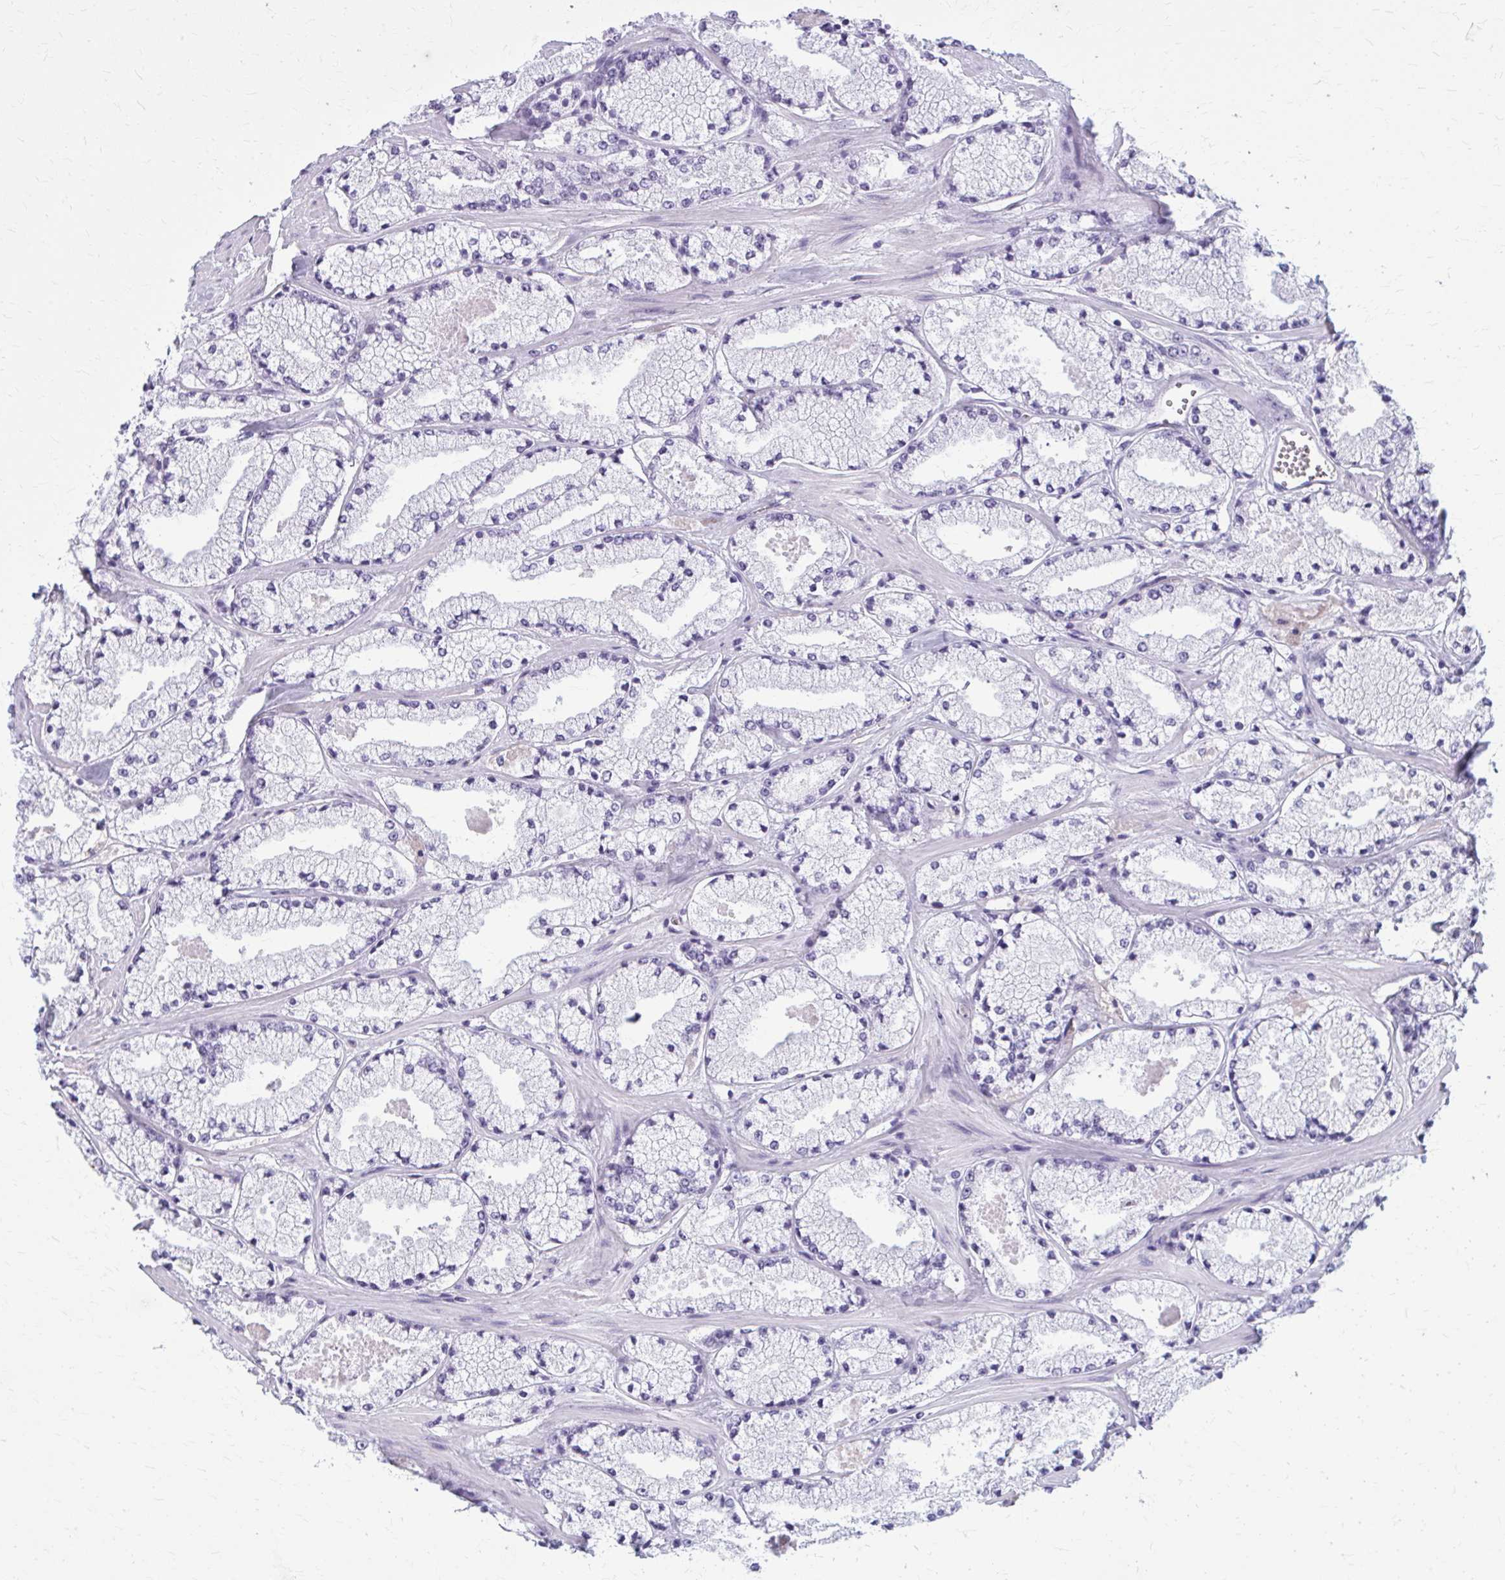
{"staining": {"intensity": "negative", "quantity": "none", "location": "none"}, "tissue": "prostate cancer", "cell_type": "Tumor cells", "image_type": "cancer", "snomed": [{"axis": "morphology", "description": "Adenocarcinoma, High grade"}, {"axis": "topography", "description": "Prostate"}], "caption": "IHC histopathology image of neoplastic tissue: prostate adenocarcinoma (high-grade) stained with DAB (3,3'-diaminobenzidine) exhibits no significant protein staining in tumor cells.", "gene": "ZDHHC7", "patient": {"sex": "male", "age": 63}}